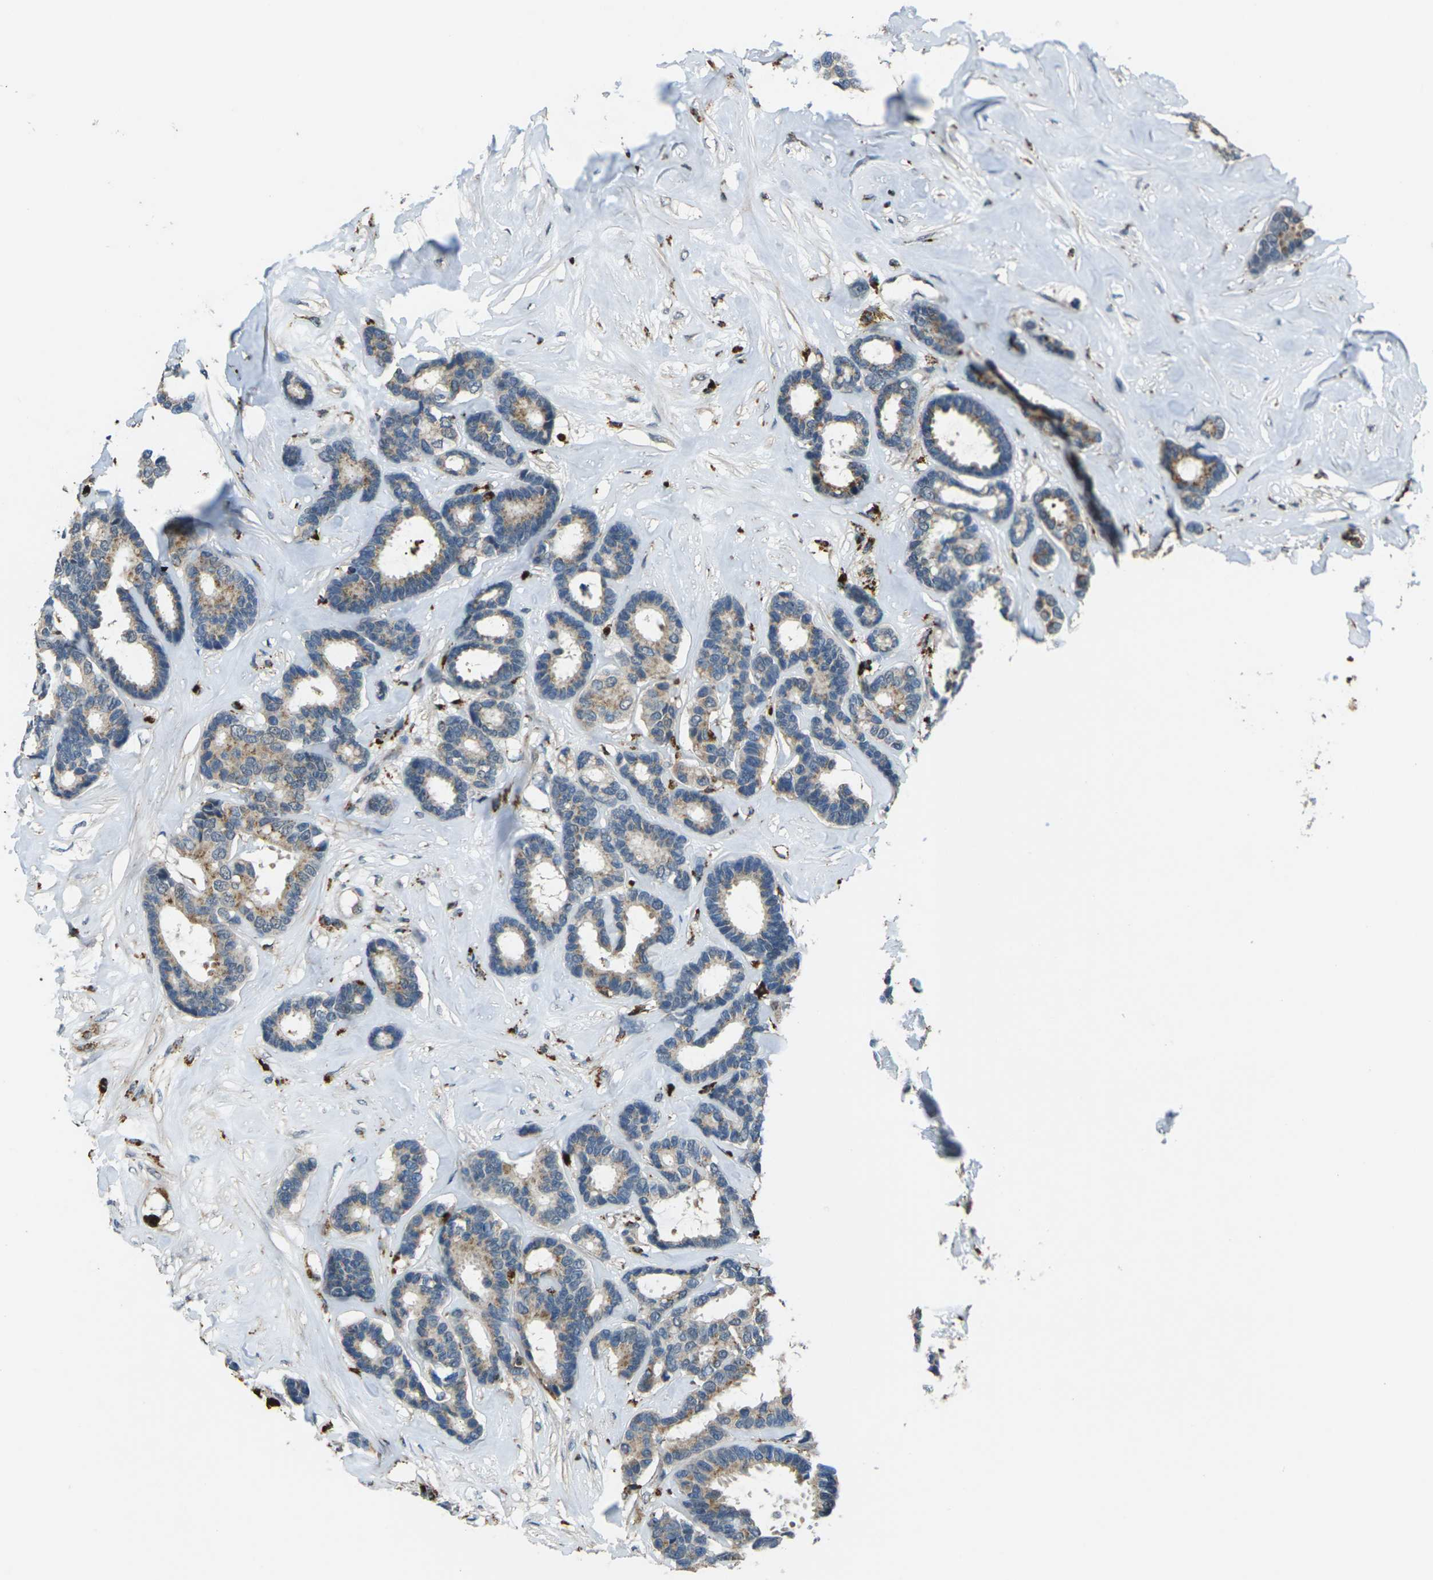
{"staining": {"intensity": "weak", "quantity": "<25%", "location": "cytoplasmic/membranous"}, "tissue": "breast cancer", "cell_type": "Tumor cells", "image_type": "cancer", "snomed": [{"axis": "morphology", "description": "Duct carcinoma"}, {"axis": "topography", "description": "Breast"}], "caption": "This is an IHC micrograph of breast infiltrating ductal carcinoma. There is no positivity in tumor cells.", "gene": "SLC31A2", "patient": {"sex": "female", "age": 87}}